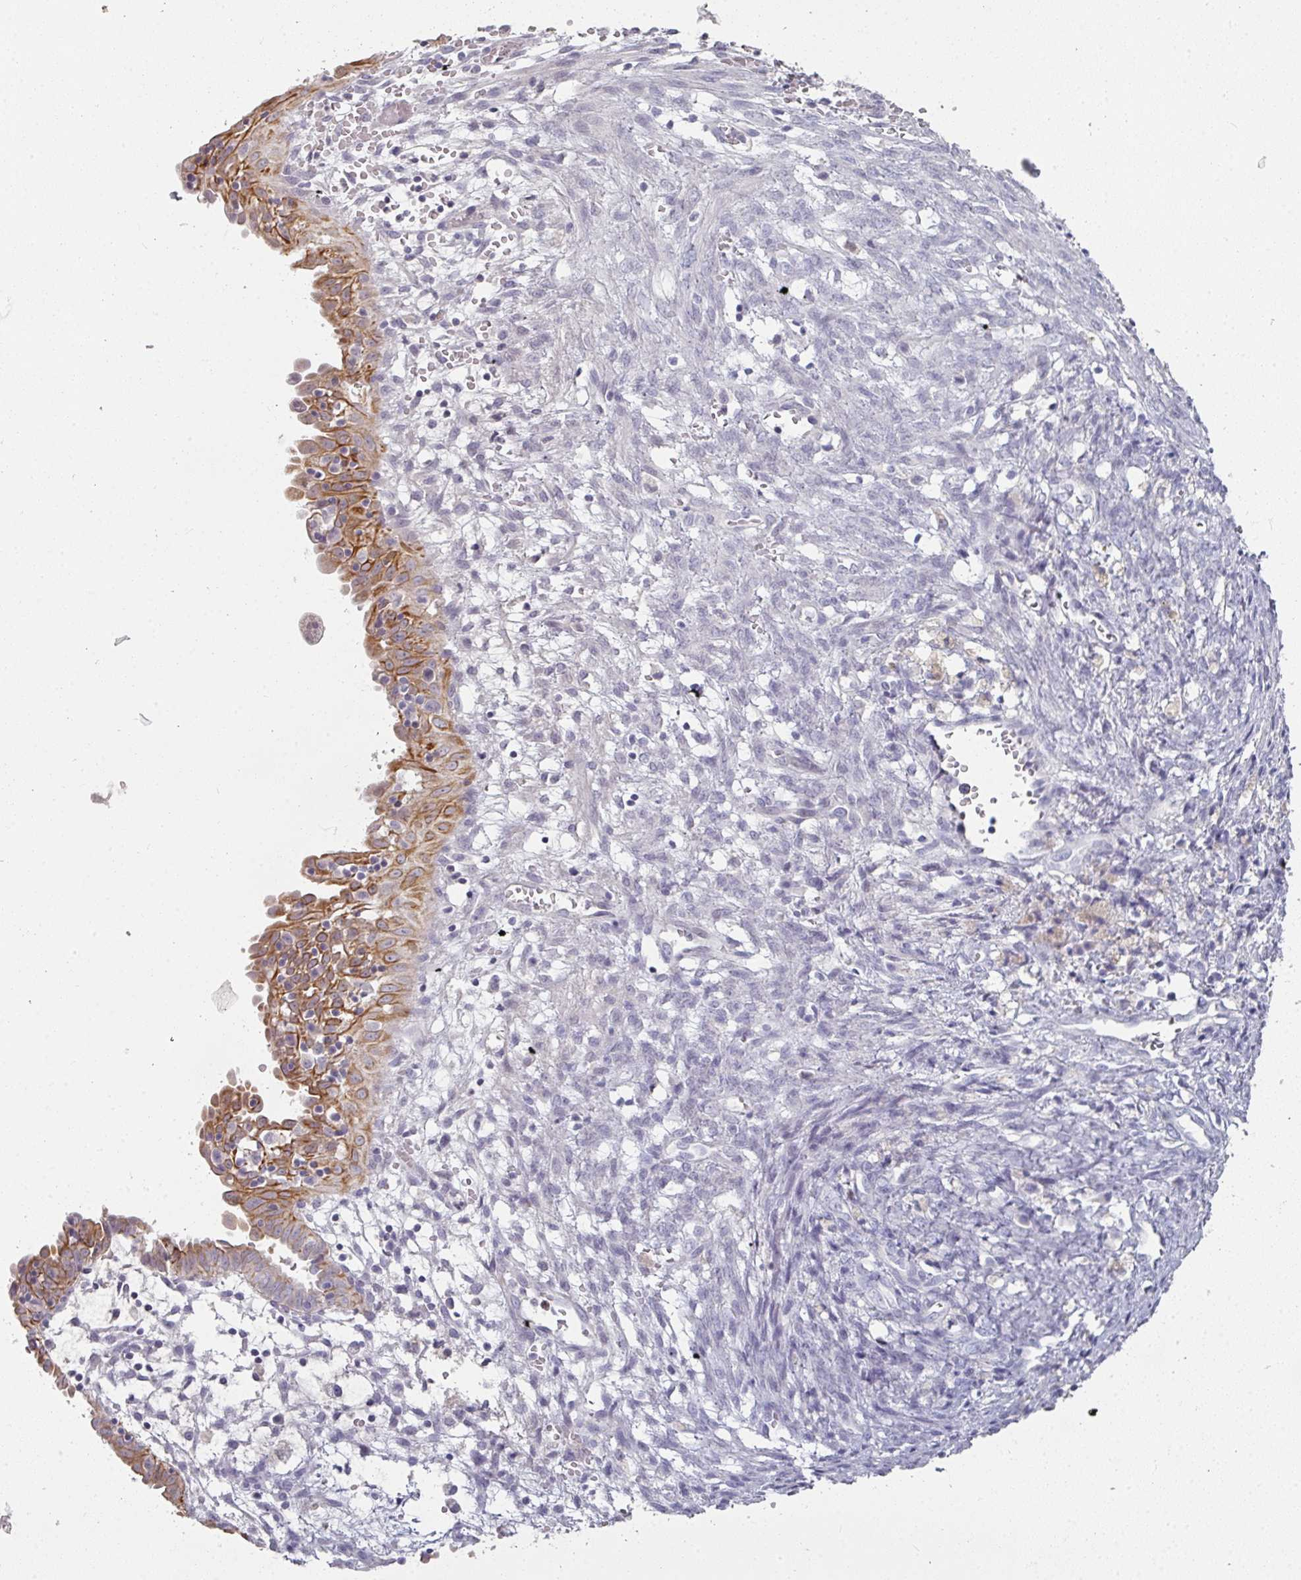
{"staining": {"intensity": "moderate", "quantity": "25%-75%", "location": "cytoplasmic/membranous"}, "tissue": "endometrial cancer", "cell_type": "Tumor cells", "image_type": "cancer", "snomed": [{"axis": "morphology", "description": "Adenocarcinoma, NOS"}, {"axis": "topography", "description": "Endometrium"}], "caption": "IHC (DAB (3,3'-diaminobenzidine)) staining of human endometrial cancer (adenocarcinoma) demonstrates moderate cytoplasmic/membranous protein positivity in approximately 25%-75% of tumor cells.", "gene": "GTF2H3", "patient": {"sex": "female", "age": 79}}